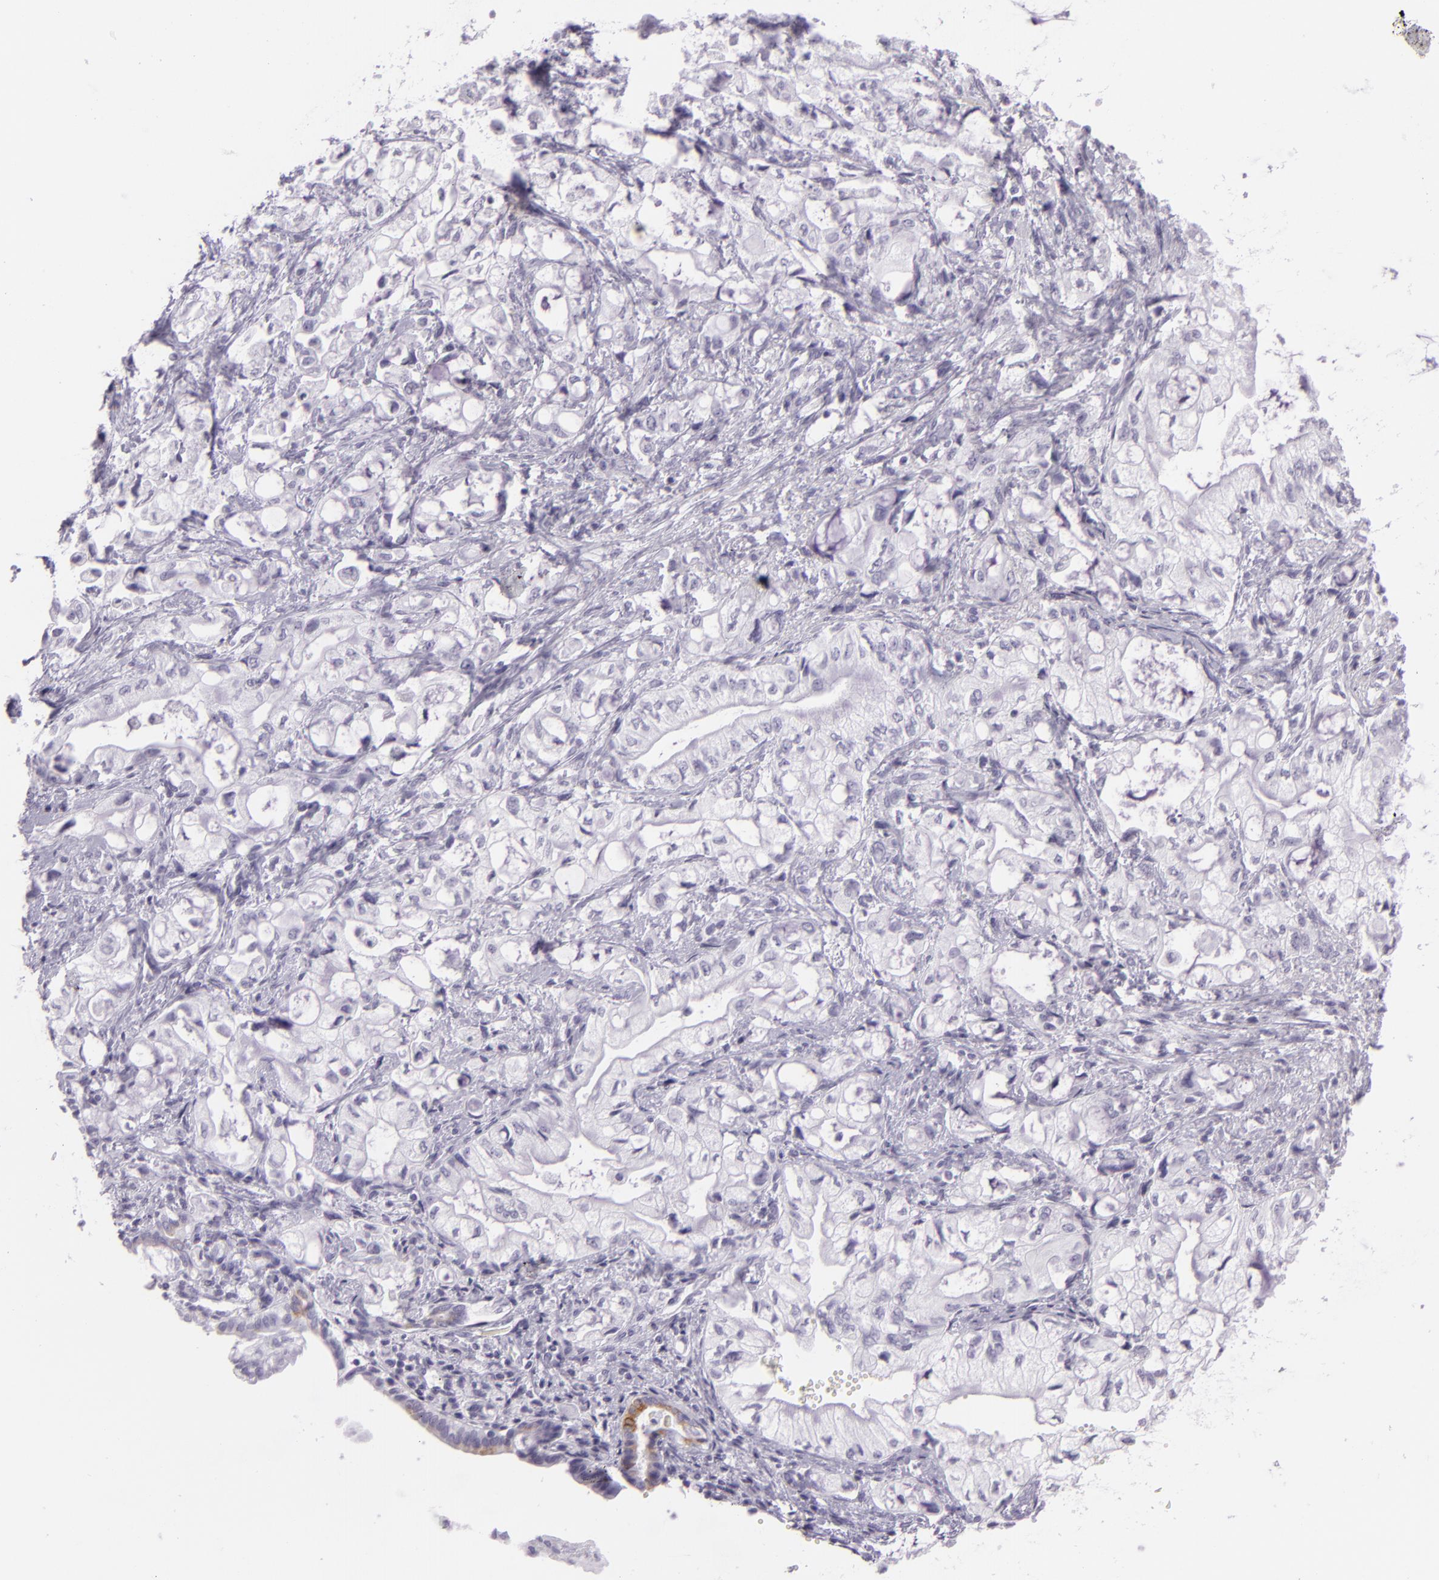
{"staining": {"intensity": "negative", "quantity": "none", "location": "none"}, "tissue": "pancreatic cancer", "cell_type": "Tumor cells", "image_type": "cancer", "snomed": [{"axis": "morphology", "description": "Adenocarcinoma, NOS"}, {"axis": "topography", "description": "Pancreas"}], "caption": "Adenocarcinoma (pancreatic) was stained to show a protein in brown. There is no significant expression in tumor cells.", "gene": "MUC6", "patient": {"sex": "male", "age": 79}}